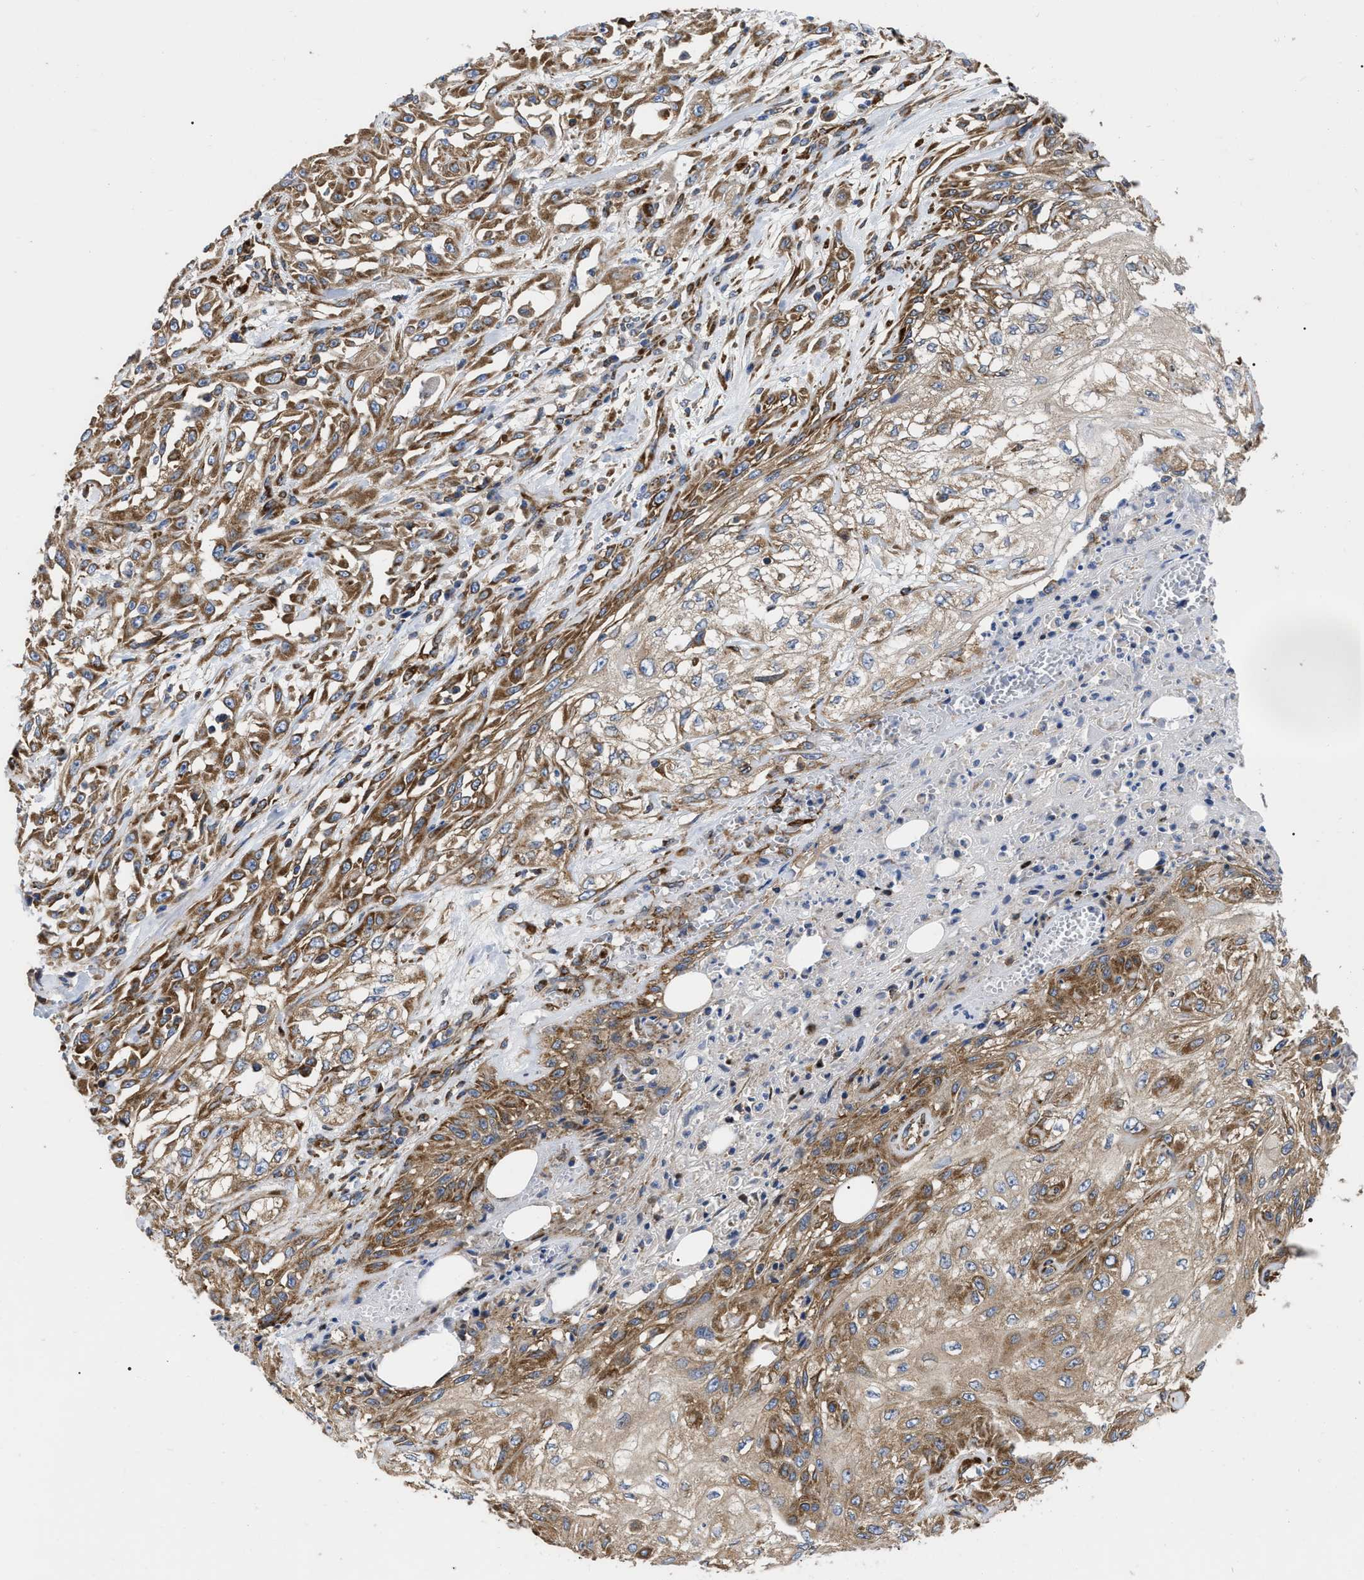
{"staining": {"intensity": "moderate", "quantity": ">75%", "location": "cytoplasmic/membranous"}, "tissue": "skin cancer", "cell_type": "Tumor cells", "image_type": "cancer", "snomed": [{"axis": "morphology", "description": "Squamous cell carcinoma, NOS"}, {"axis": "morphology", "description": "Squamous cell carcinoma, metastatic, NOS"}, {"axis": "topography", "description": "Skin"}, {"axis": "topography", "description": "Lymph node"}], "caption": "Tumor cells exhibit moderate cytoplasmic/membranous positivity in about >75% of cells in skin cancer.", "gene": "FAM120A", "patient": {"sex": "male", "age": 75}}